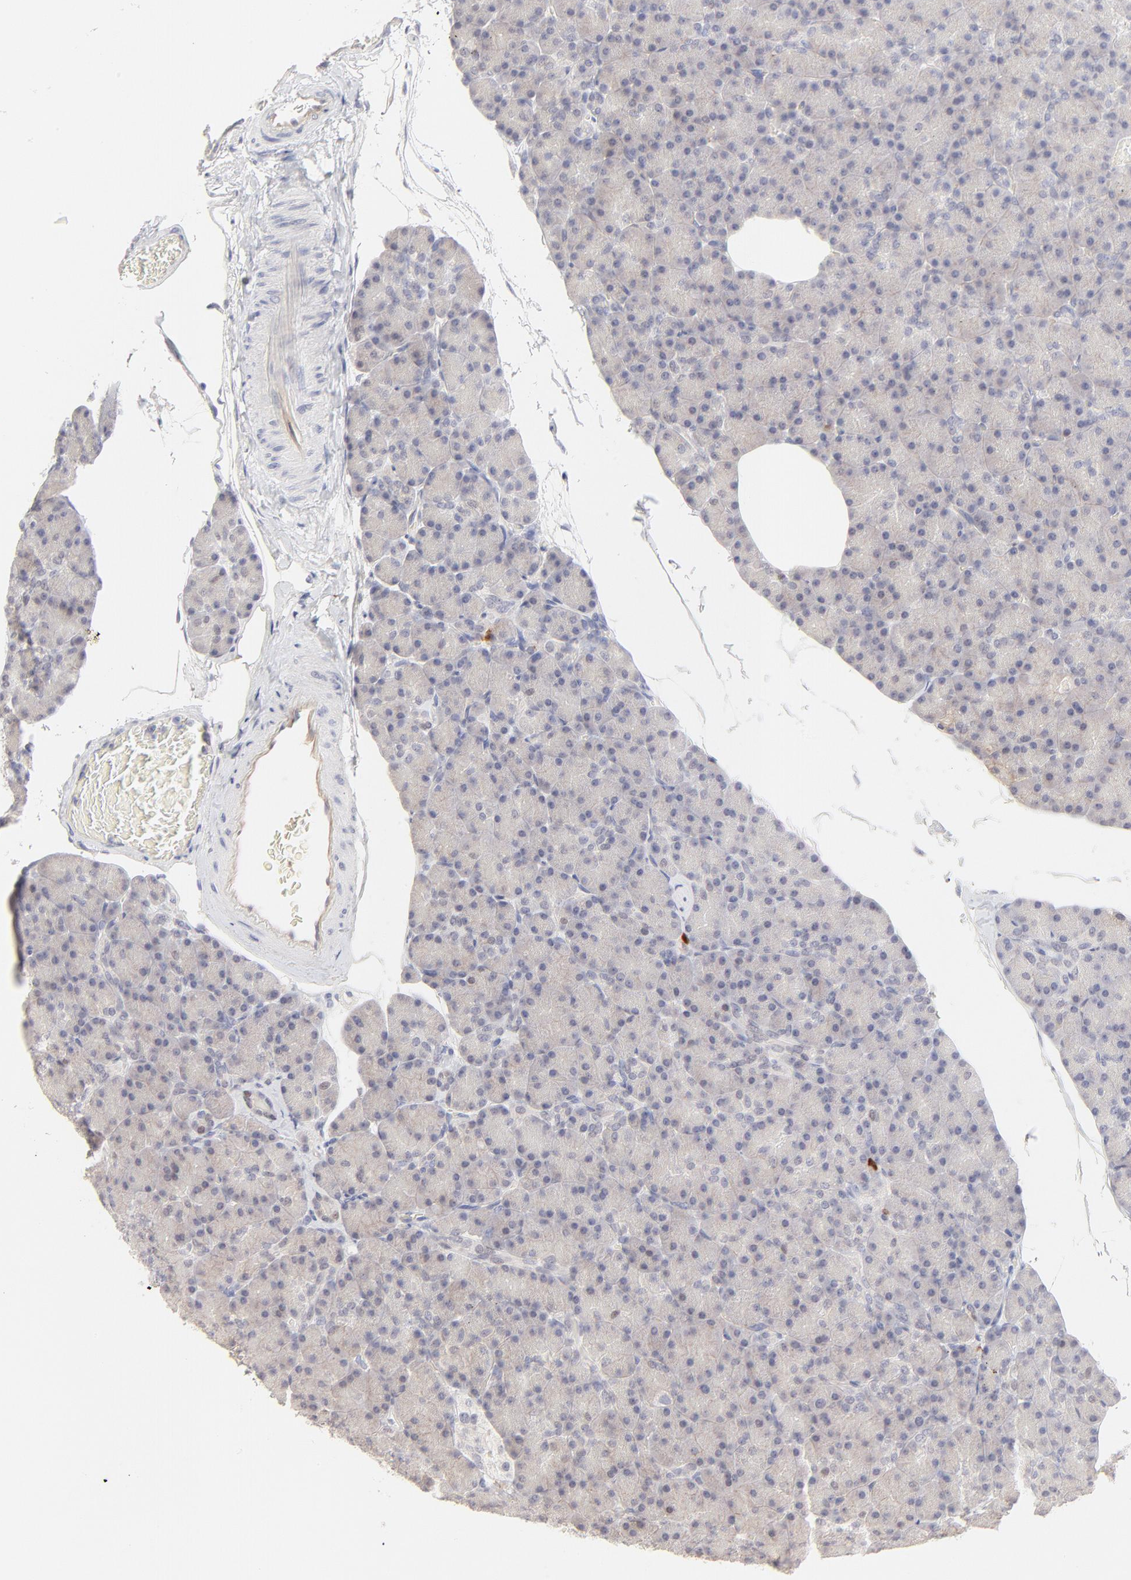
{"staining": {"intensity": "moderate", "quantity": "<25%", "location": "nuclear"}, "tissue": "pancreas", "cell_type": "Exocrine glandular cells", "image_type": "normal", "snomed": [{"axis": "morphology", "description": "Normal tissue, NOS"}, {"axis": "topography", "description": "Pancreas"}], "caption": "About <25% of exocrine glandular cells in normal human pancreas demonstrate moderate nuclear protein expression as visualized by brown immunohistochemical staining.", "gene": "ELF3", "patient": {"sex": "female", "age": 43}}